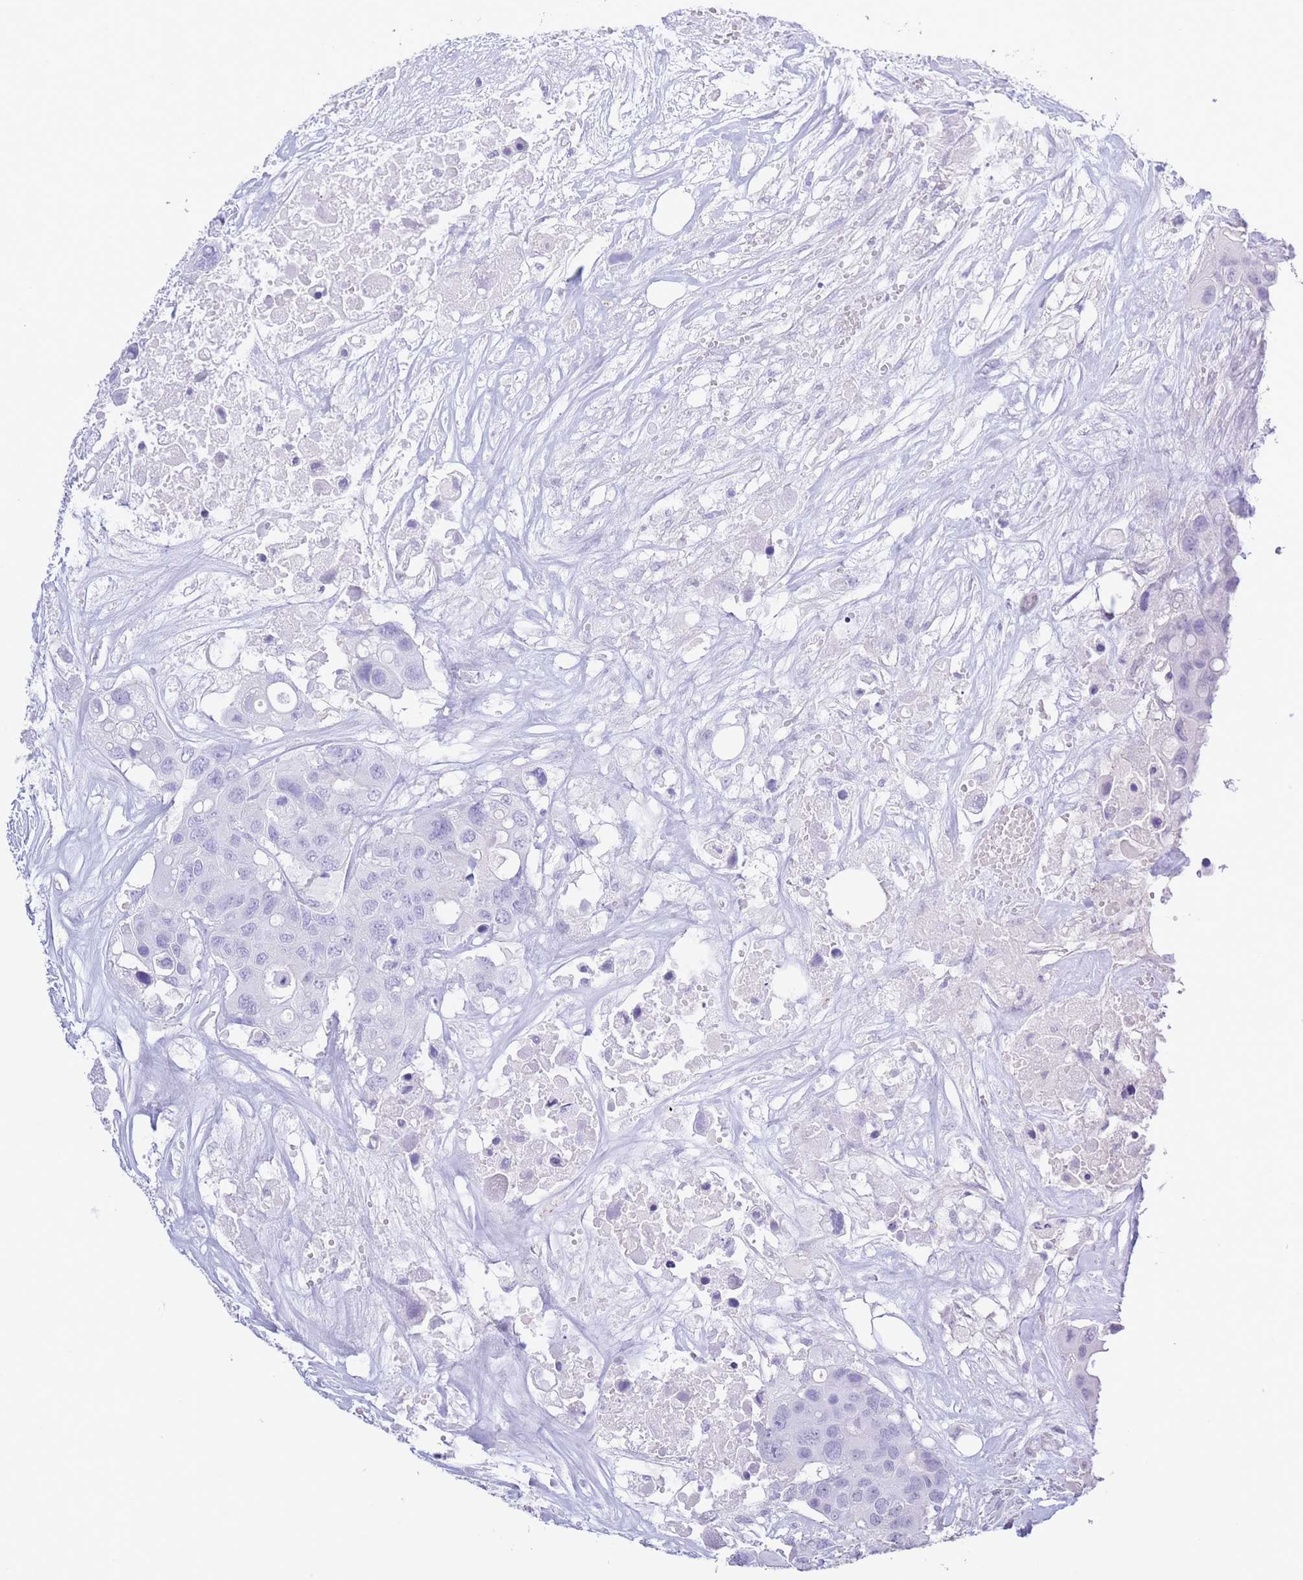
{"staining": {"intensity": "negative", "quantity": "none", "location": "none"}, "tissue": "colorectal cancer", "cell_type": "Tumor cells", "image_type": "cancer", "snomed": [{"axis": "morphology", "description": "Adenocarcinoma, NOS"}, {"axis": "topography", "description": "Colon"}], "caption": "IHC histopathology image of neoplastic tissue: colorectal cancer (adenocarcinoma) stained with DAB (3,3'-diaminobenzidine) exhibits no significant protein expression in tumor cells. Nuclei are stained in blue.", "gene": "PKLR", "patient": {"sex": "male", "age": 77}}